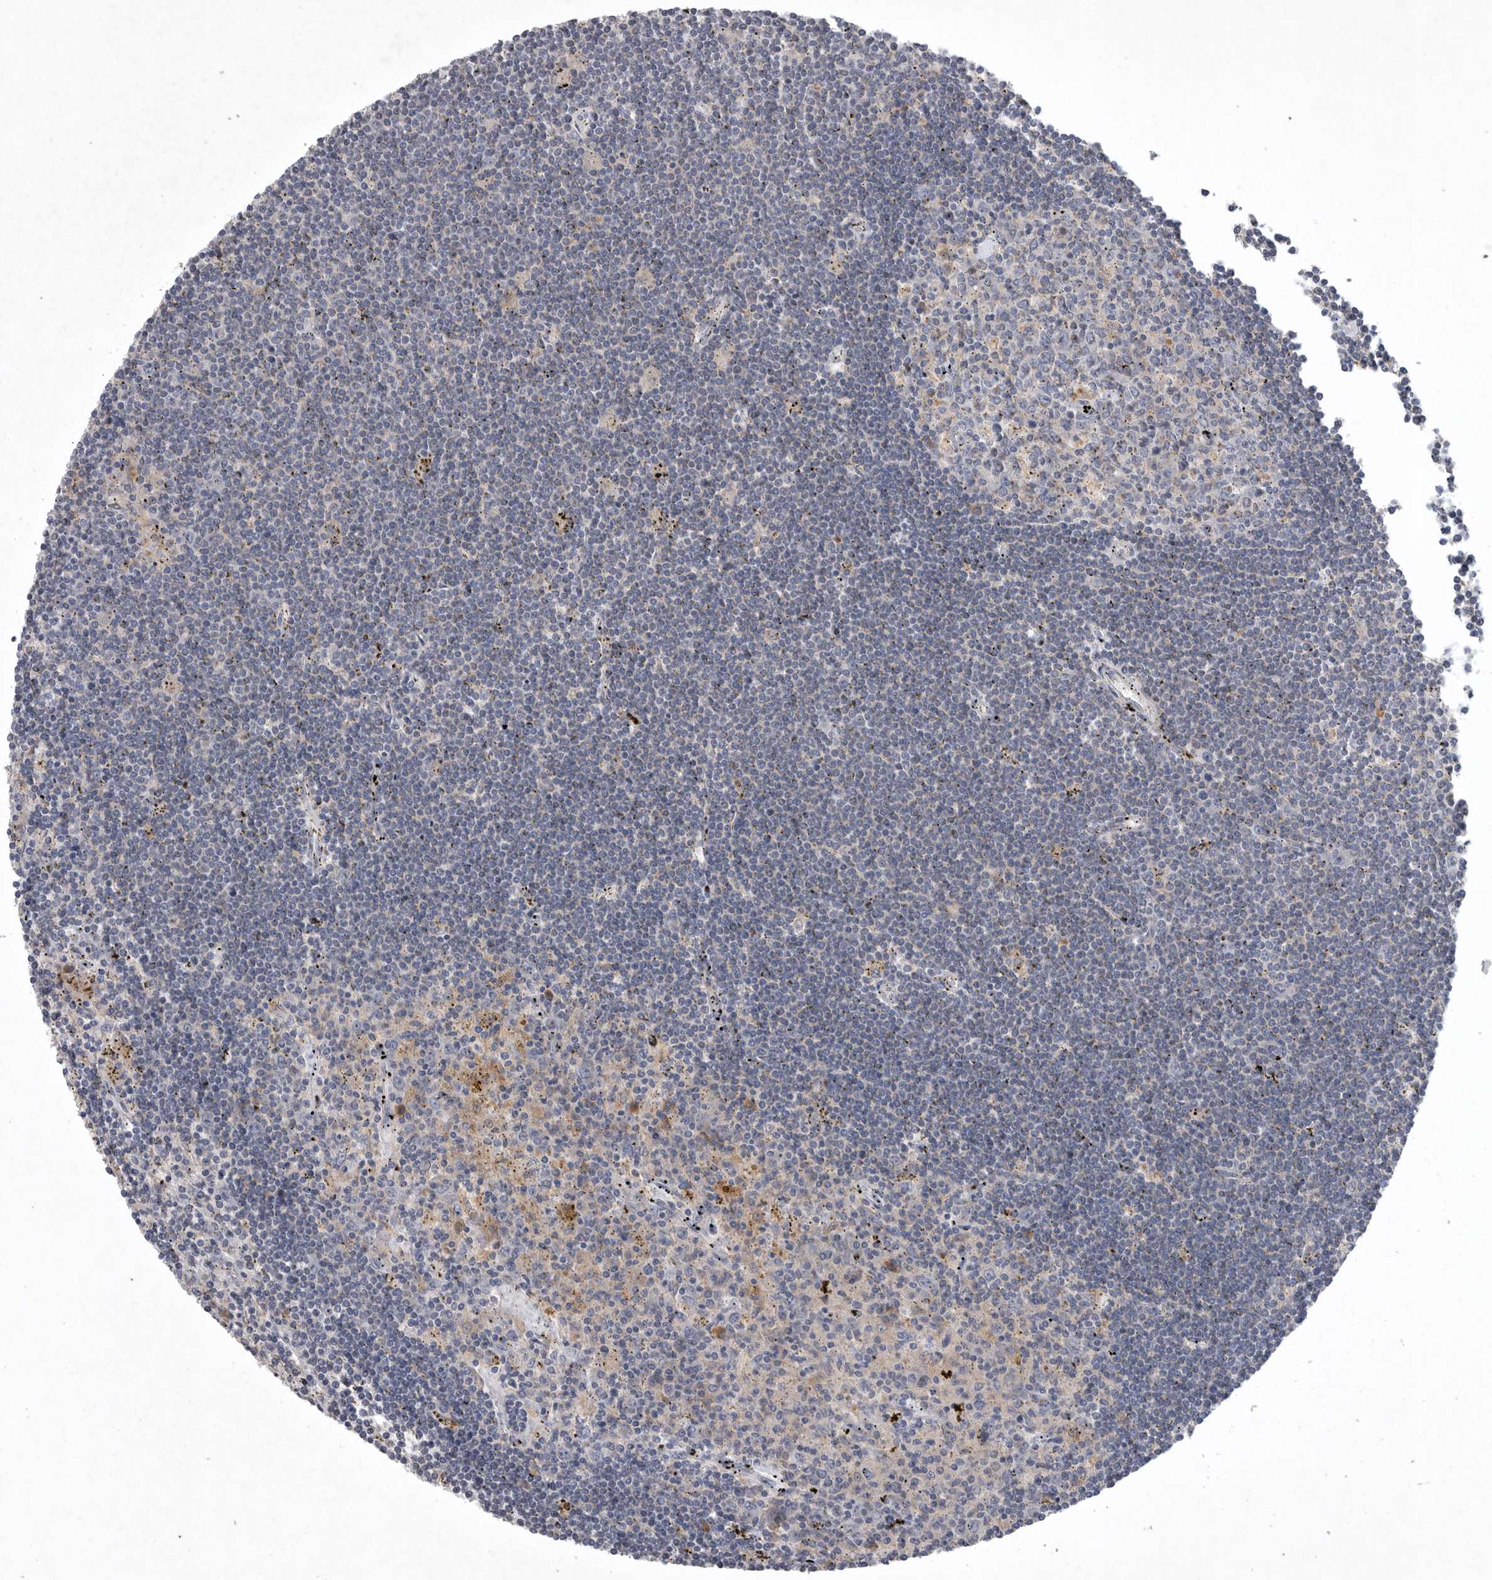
{"staining": {"intensity": "negative", "quantity": "none", "location": "none"}, "tissue": "lymphoma", "cell_type": "Tumor cells", "image_type": "cancer", "snomed": [{"axis": "morphology", "description": "Malignant lymphoma, non-Hodgkin's type, Low grade"}, {"axis": "topography", "description": "Spleen"}], "caption": "Immunohistochemistry photomicrograph of human lymphoma stained for a protein (brown), which exhibits no expression in tumor cells.", "gene": "LAMTOR3", "patient": {"sex": "male", "age": 76}}